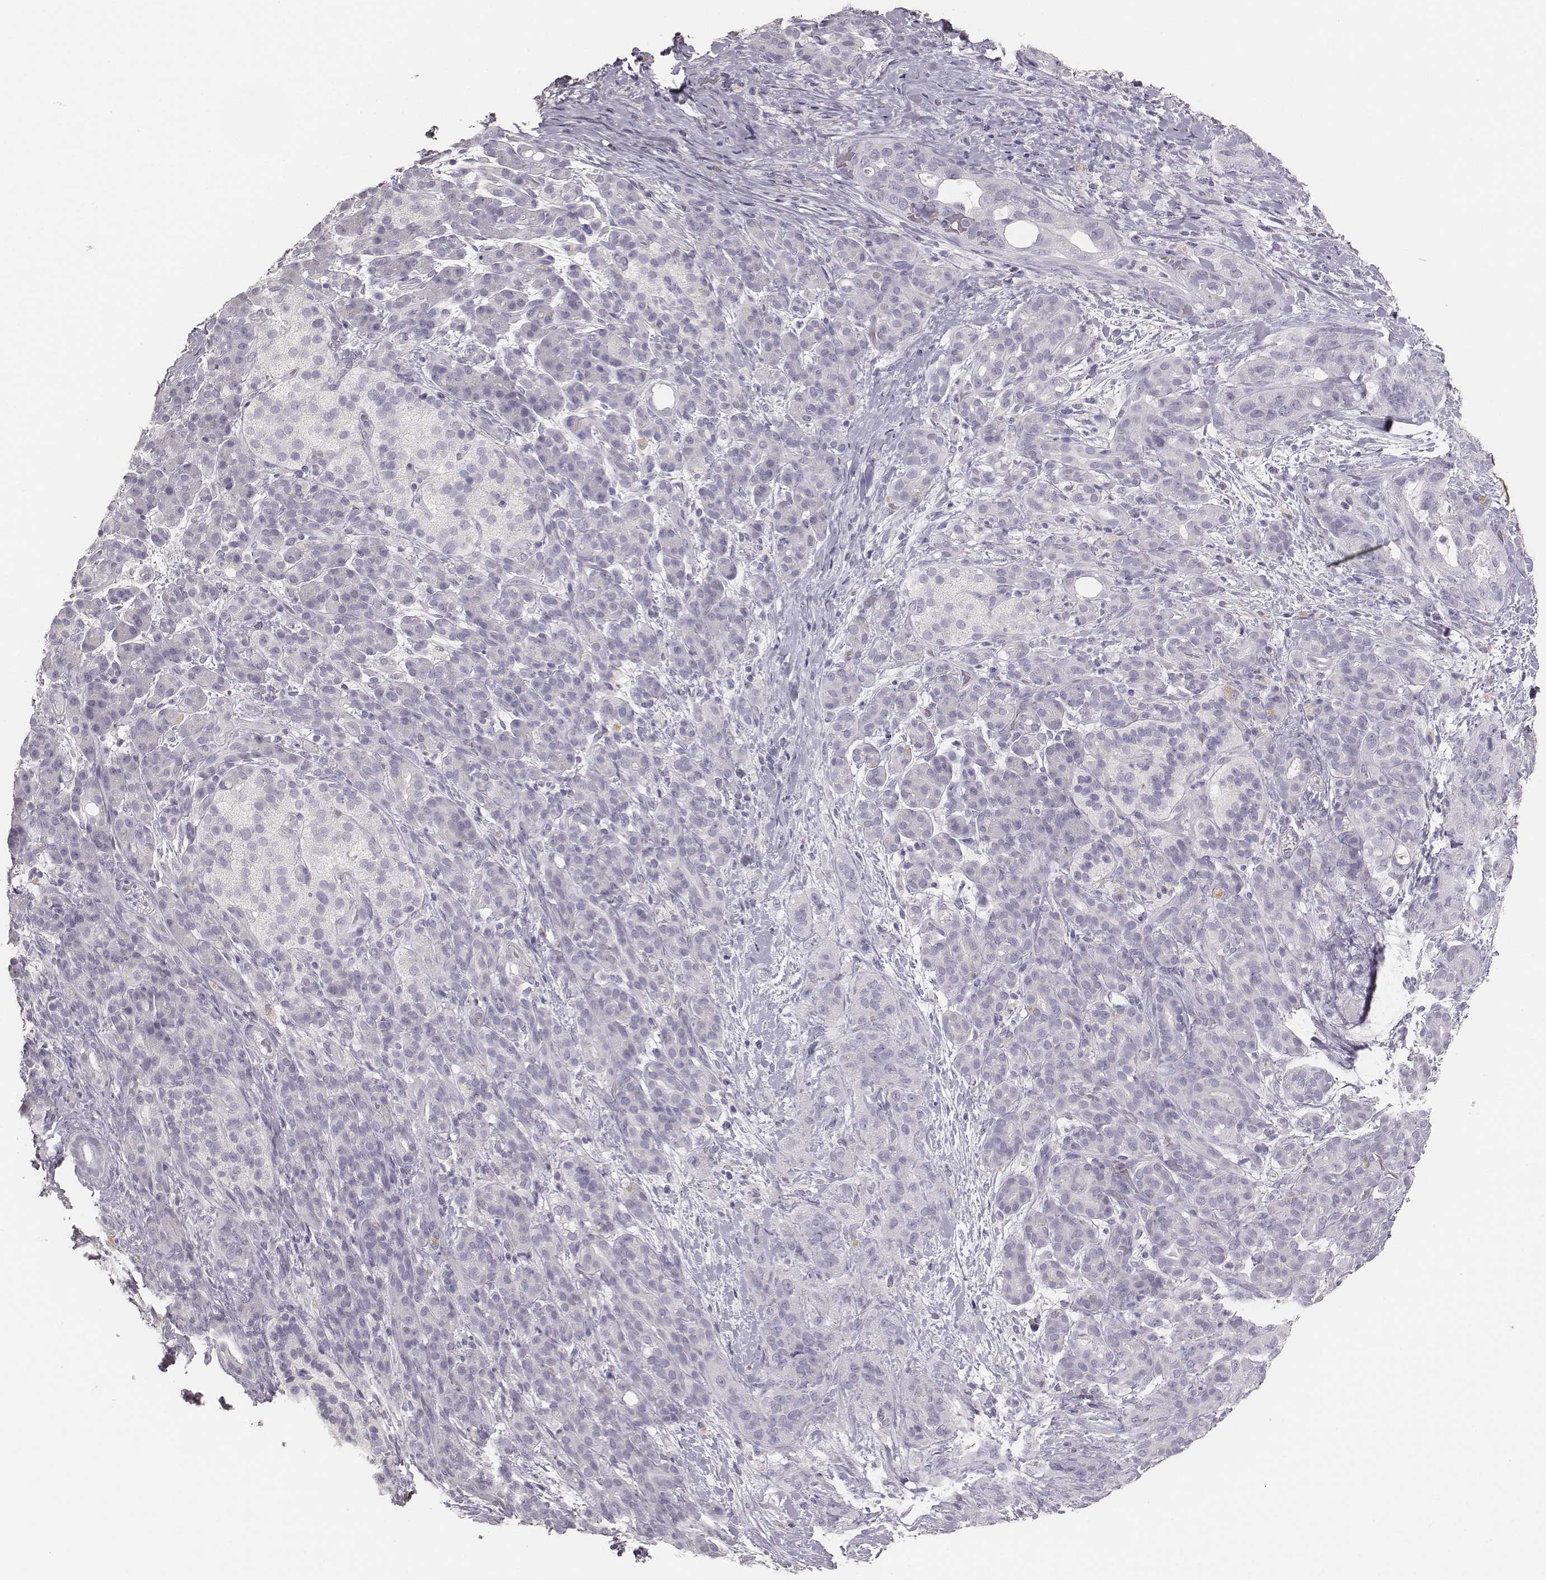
{"staining": {"intensity": "negative", "quantity": "none", "location": "none"}, "tissue": "pancreatic cancer", "cell_type": "Tumor cells", "image_type": "cancer", "snomed": [{"axis": "morphology", "description": "Adenocarcinoma, NOS"}, {"axis": "topography", "description": "Pancreas"}], "caption": "Pancreatic cancer (adenocarcinoma) was stained to show a protein in brown. There is no significant positivity in tumor cells.", "gene": "MYH6", "patient": {"sex": "male", "age": 44}}